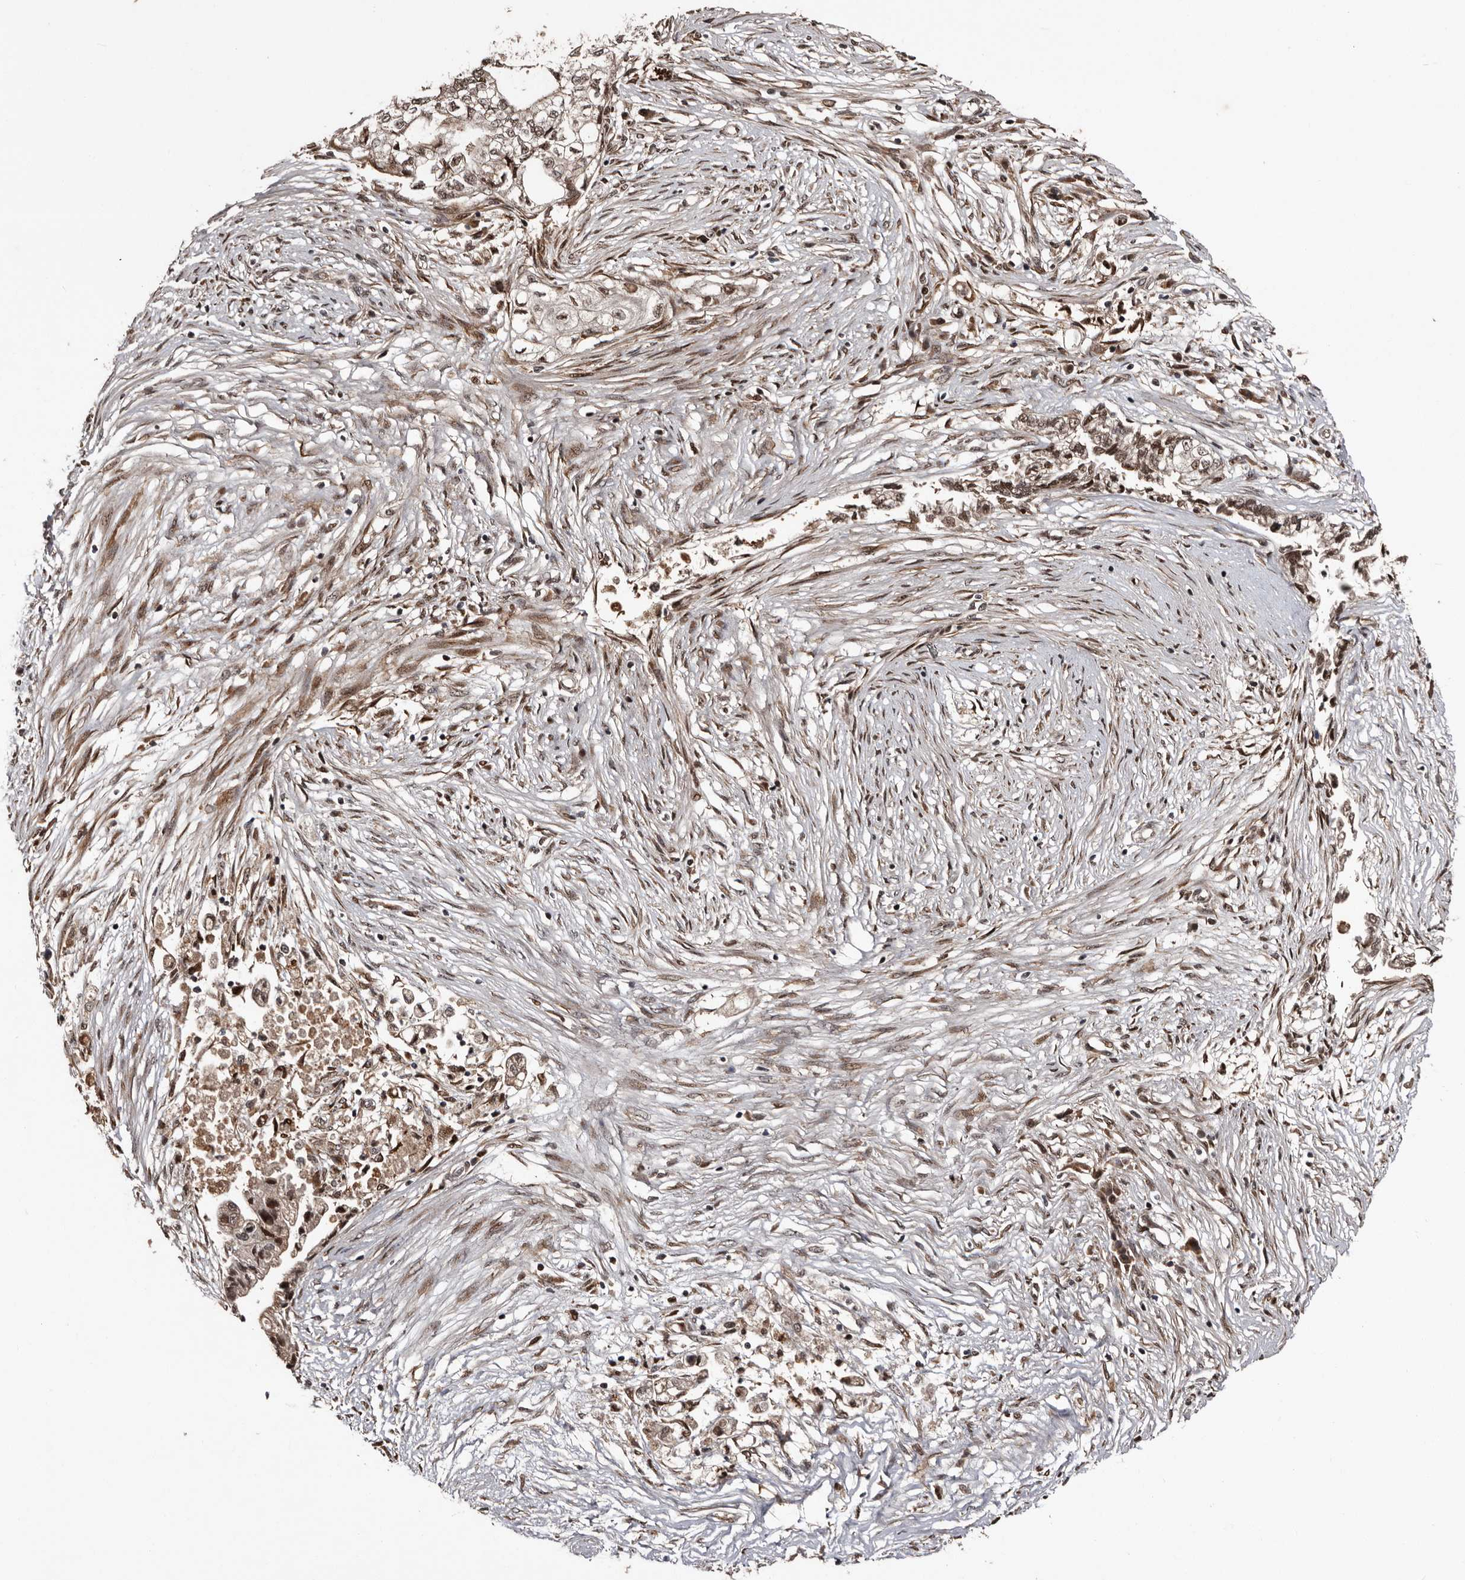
{"staining": {"intensity": "weak", "quantity": ">75%", "location": "cytoplasmic/membranous,nuclear"}, "tissue": "pancreatic cancer", "cell_type": "Tumor cells", "image_type": "cancer", "snomed": [{"axis": "morphology", "description": "Adenocarcinoma, NOS"}, {"axis": "topography", "description": "Pancreas"}], "caption": "Pancreatic cancer (adenocarcinoma) stained for a protein reveals weak cytoplasmic/membranous and nuclear positivity in tumor cells.", "gene": "SERTAD4", "patient": {"sex": "male", "age": 72}}